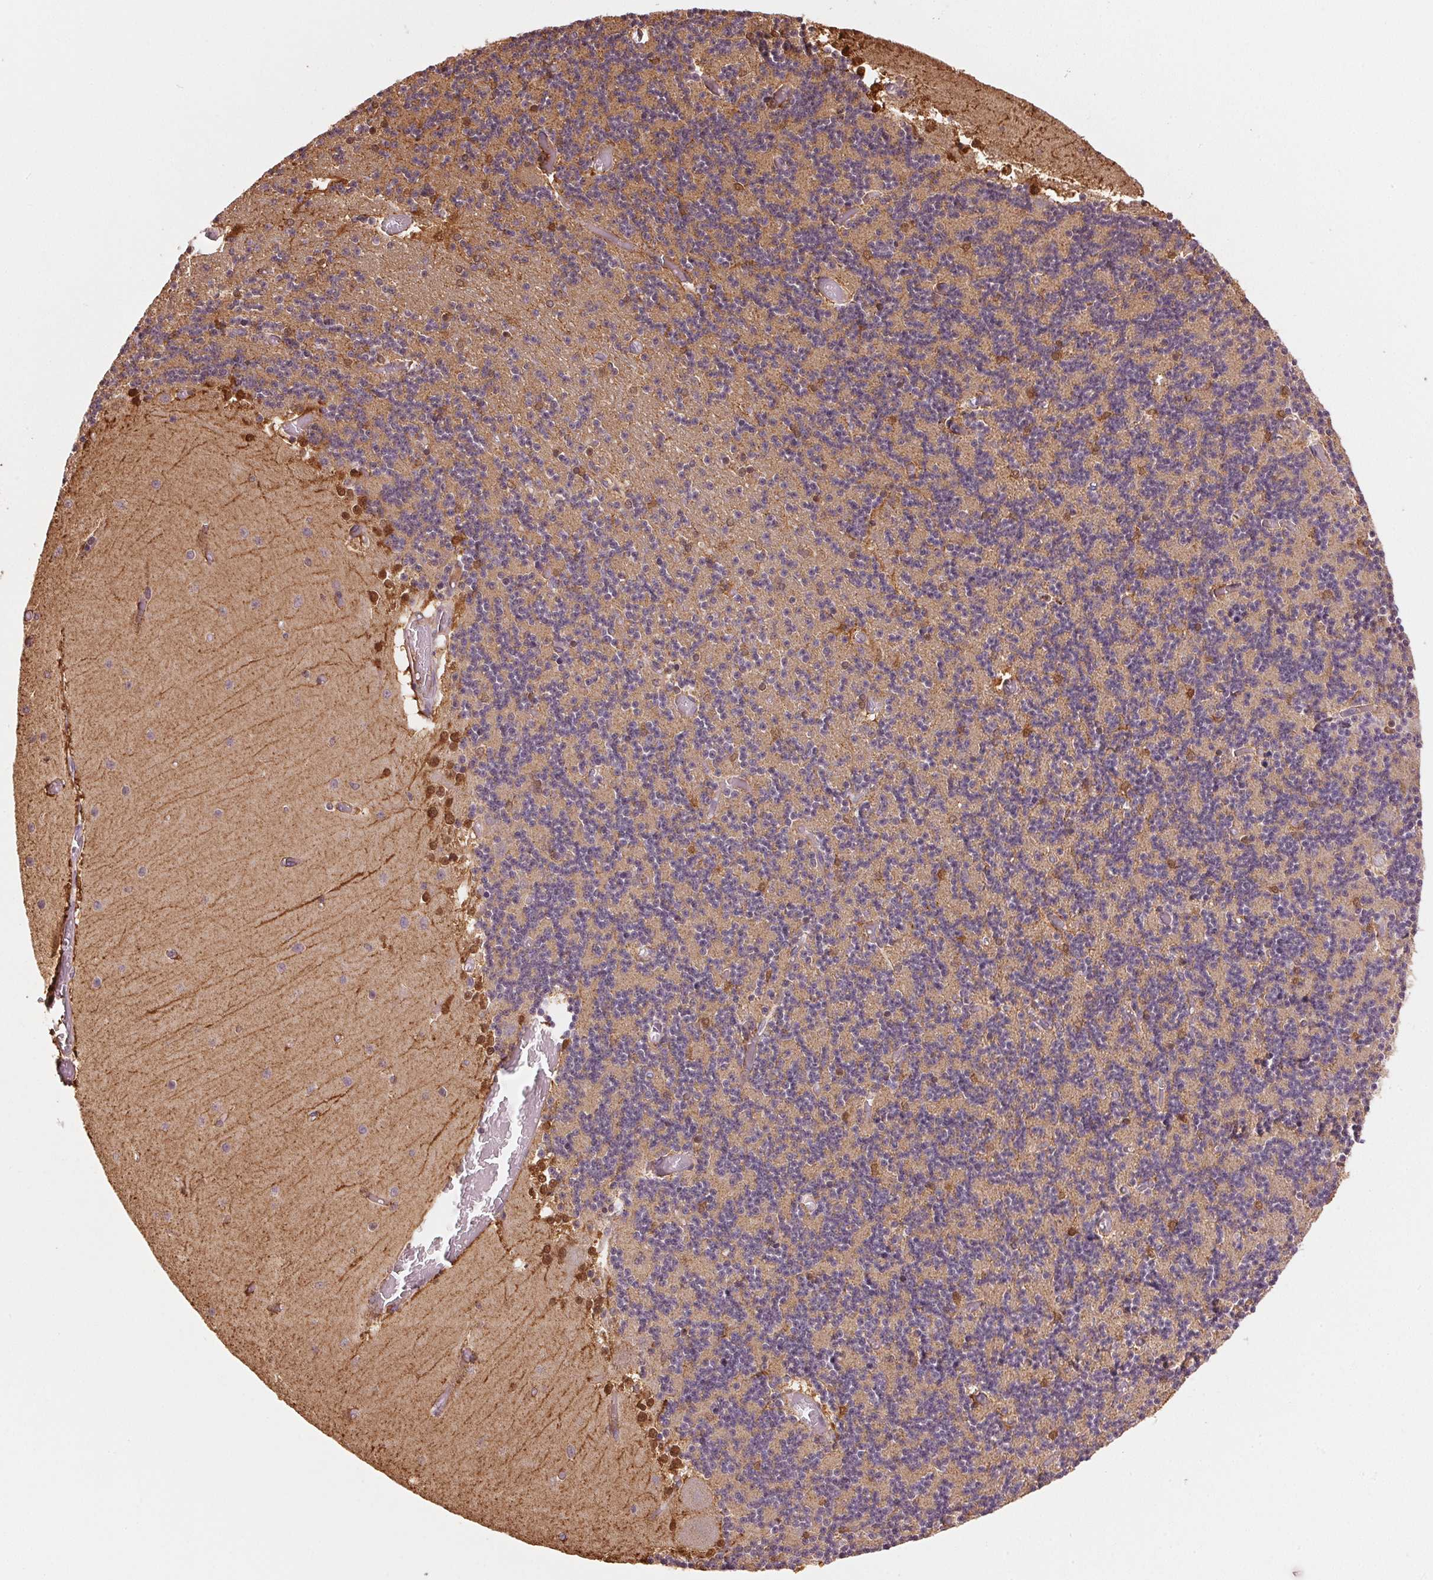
{"staining": {"intensity": "moderate", "quantity": "25%-75%", "location": "cytoplasmic/membranous"}, "tissue": "cerebellum", "cell_type": "Cells in granular layer", "image_type": "normal", "snomed": [{"axis": "morphology", "description": "Normal tissue, NOS"}, {"axis": "topography", "description": "Cerebellum"}], "caption": "Protein analysis of normal cerebellum reveals moderate cytoplasmic/membranous staining in approximately 25%-75% of cells in granular layer. The protein is shown in brown color, while the nuclei are stained blue.", "gene": "ARHGAP6", "patient": {"sex": "female", "age": 28}}